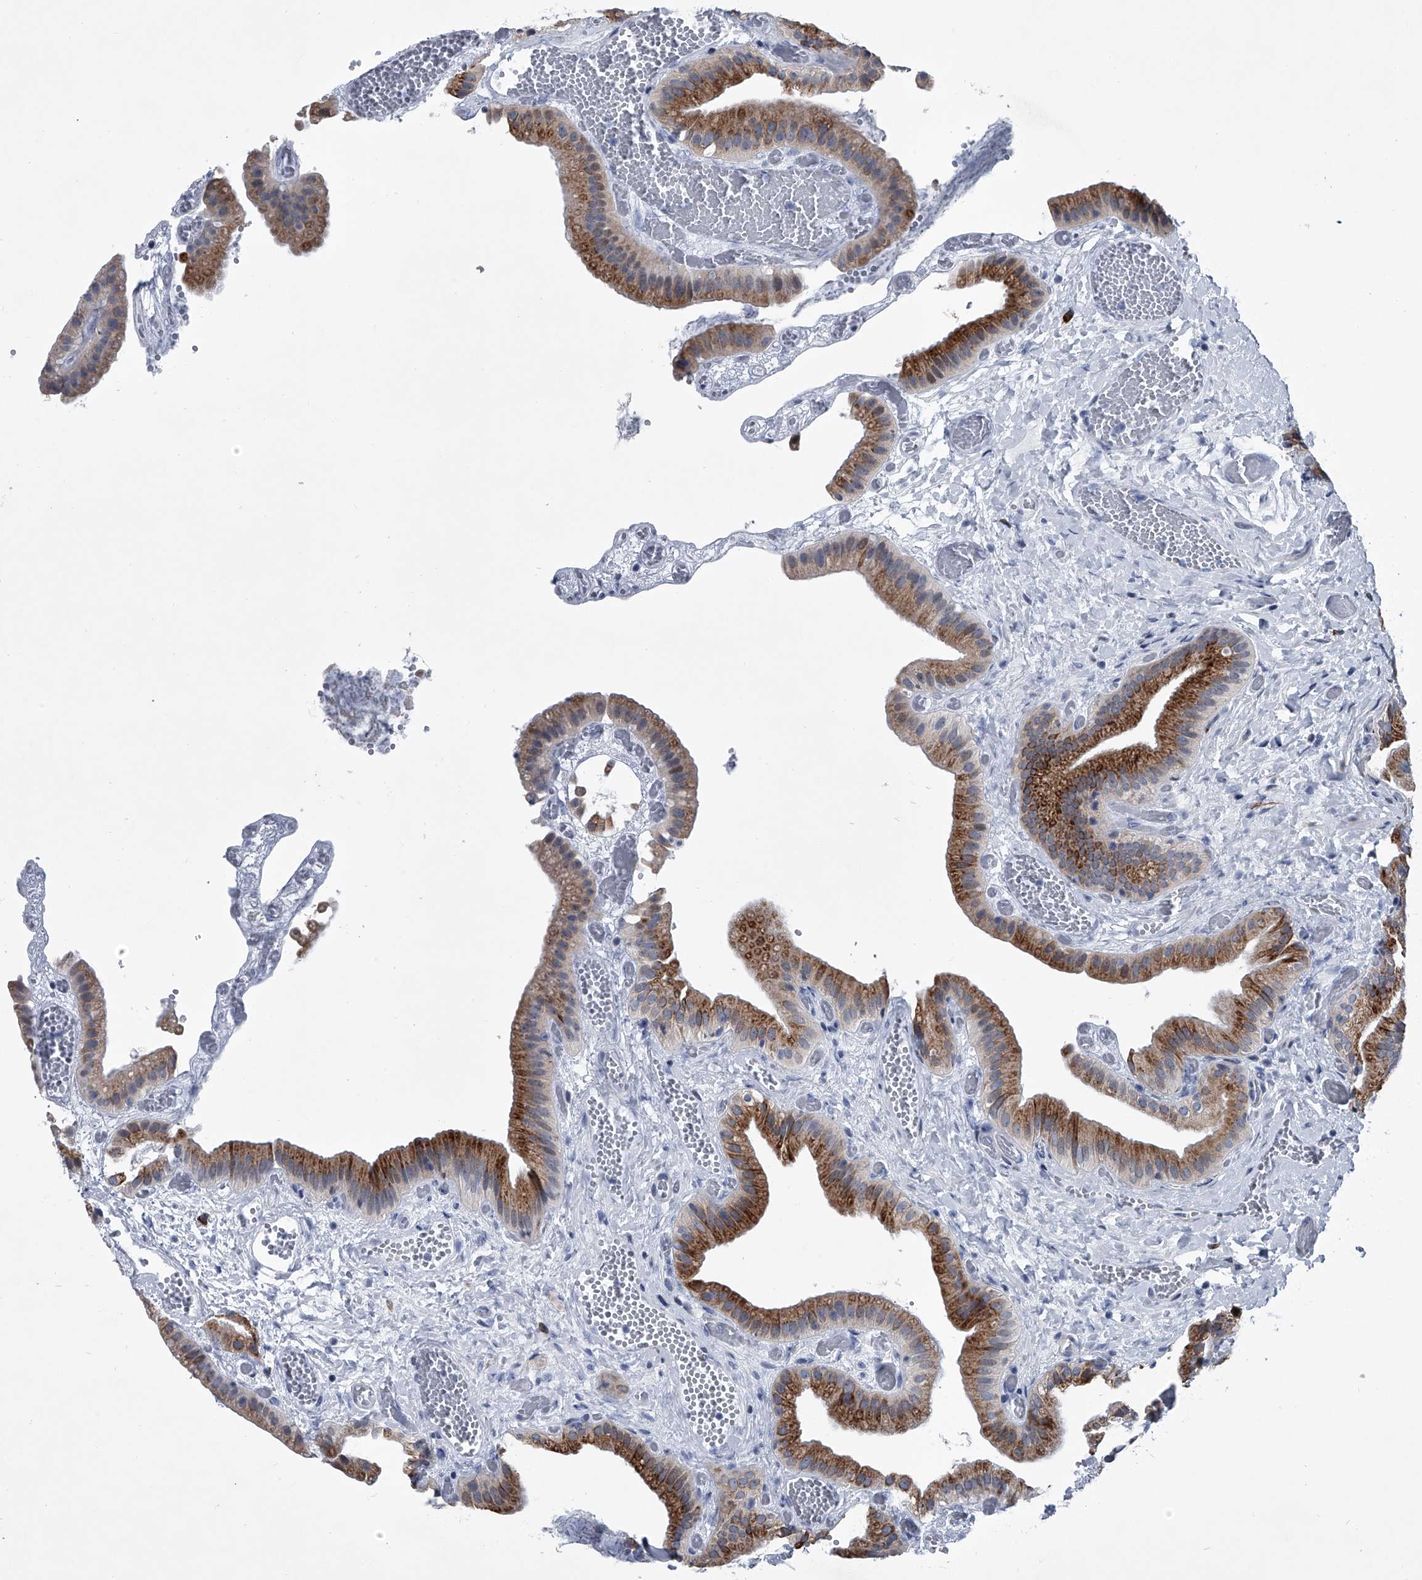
{"staining": {"intensity": "strong", "quantity": "25%-75%", "location": "cytoplasmic/membranous"}, "tissue": "gallbladder", "cell_type": "Glandular cells", "image_type": "normal", "snomed": [{"axis": "morphology", "description": "Normal tissue, NOS"}, {"axis": "topography", "description": "Gallbladder"}], "caption": "DAB immunohistochemical staining of unremarkable gallbladder reveals strong cytoplasmic/membranous protein expression in about 25%-75% of glandular cells.", "gene": "PPP2R5D", "patient": {"sex": "female", "age": 64}}